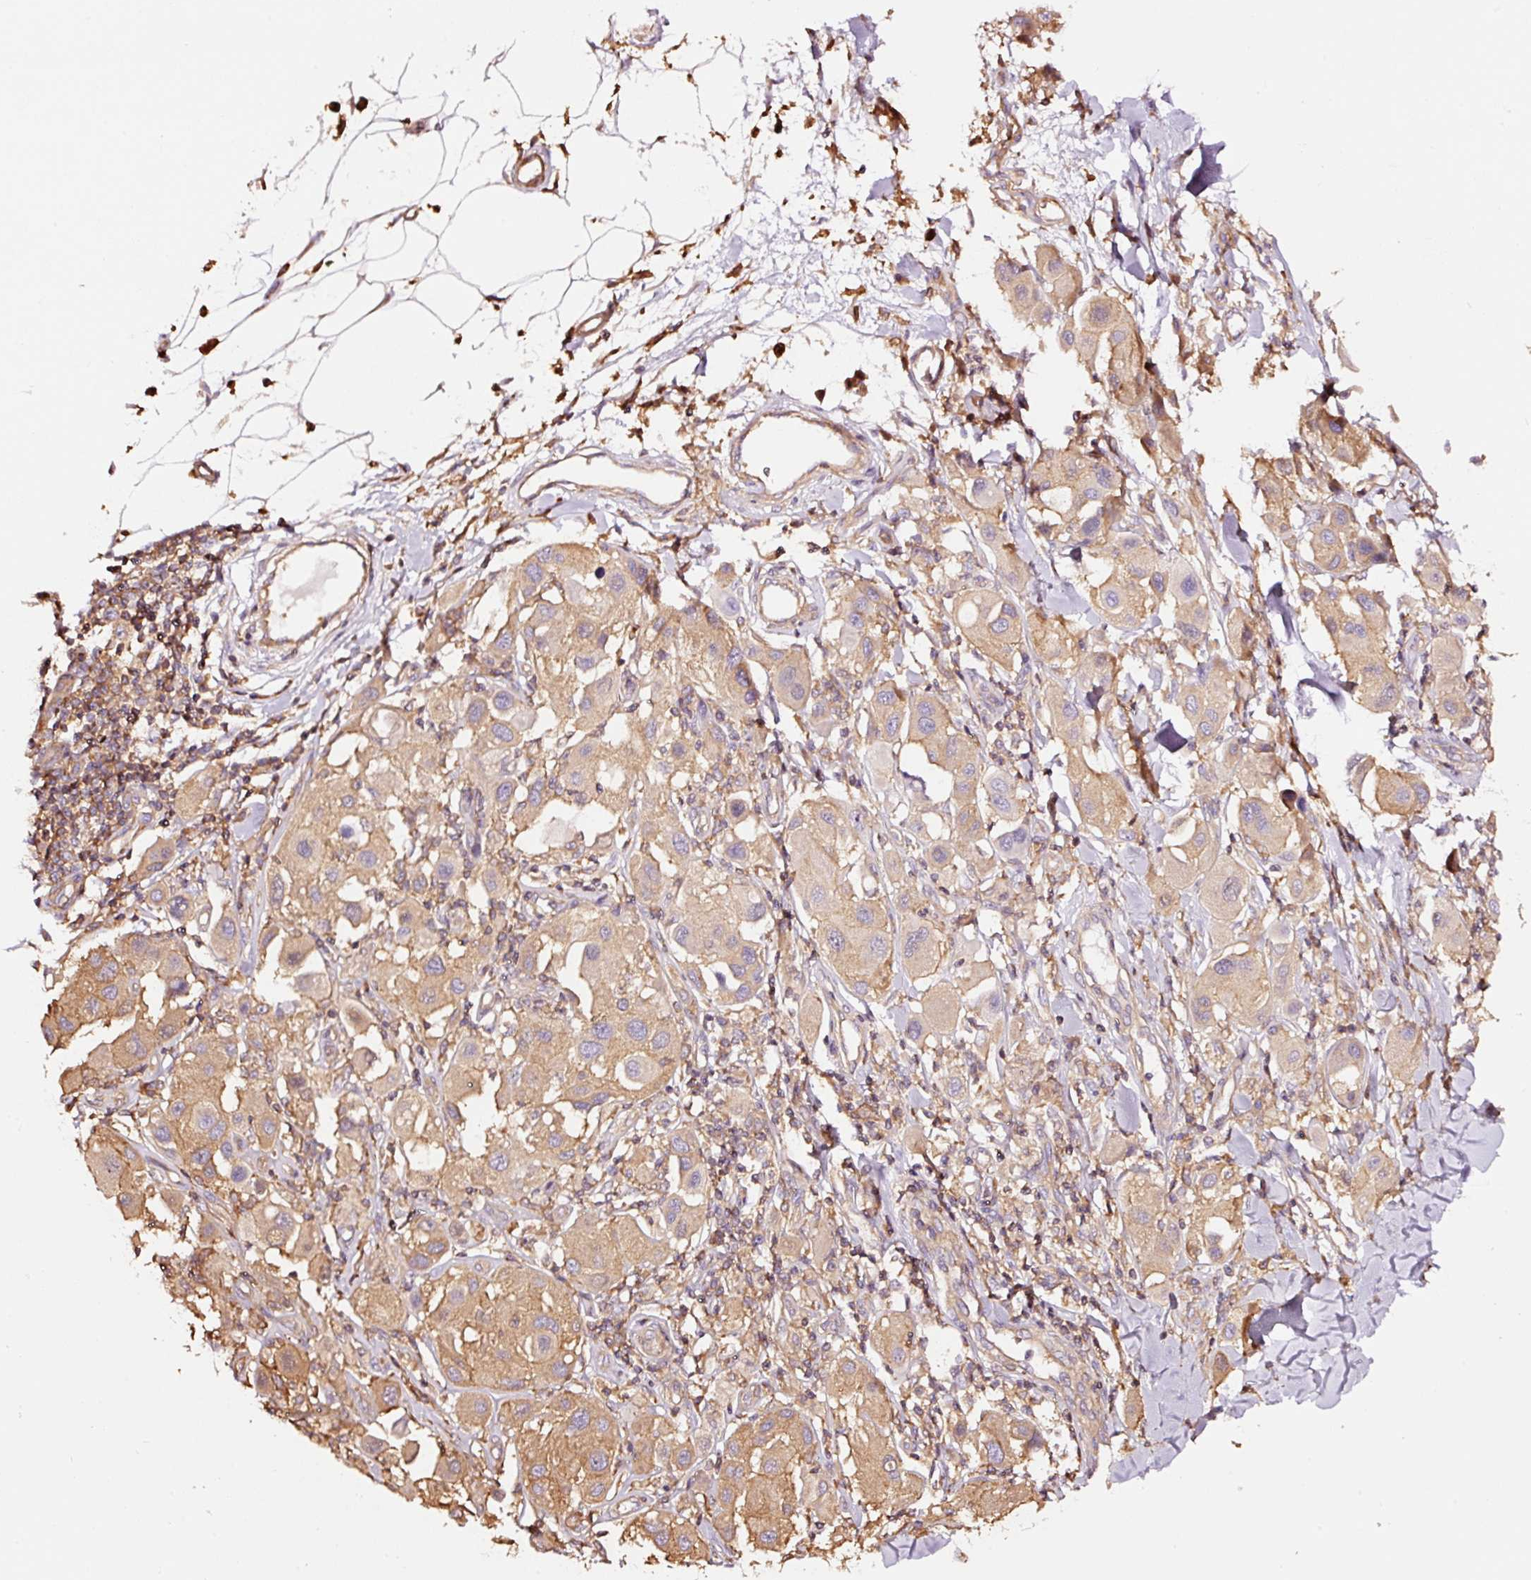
{"staining": {"intensity": "moderate", "quantity": ">75%", "location": "cytoplasmic/membranous"}, "tissue": "melanoma", "cell_type": "Tumor cells", "image_type": "cancer", "snomed": [{"axis": "morphology", "description": "Malignant melanoma, Metastatic site"}, {"axis": "topography", "description": "Skin"}], "caption": "Tumor cells reveal medium levels of moderate cytoplasmic/membranous expression in about >75% of cells in melanoma.", "gene": "METAP1", "patient": {"sex": "male", "age": 41}}